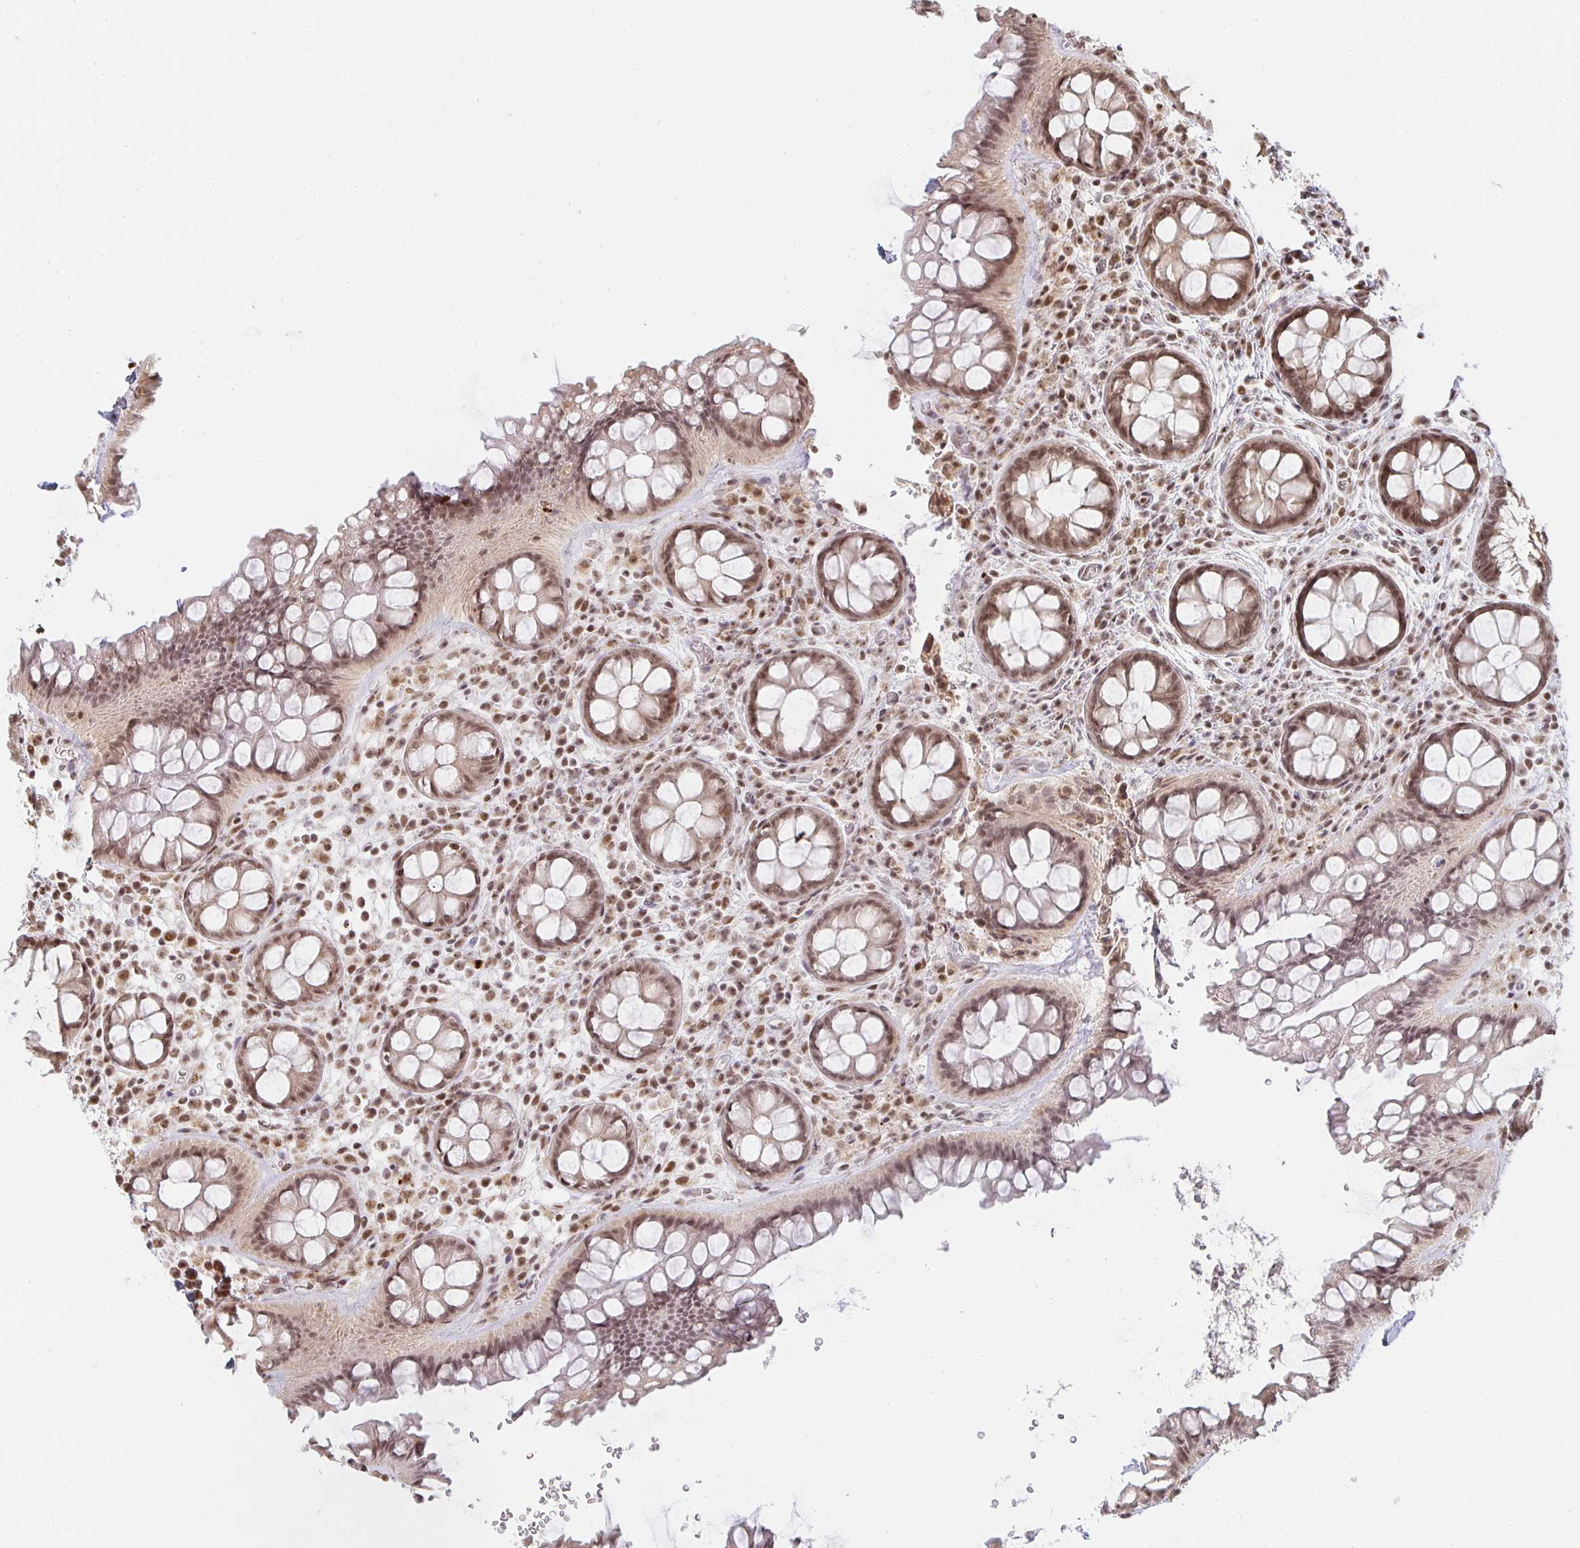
{"staining": {"intensity": "moderate", "quantity": ">75%", "location": "cytoplasmic/membranous,nuclear"}, "tissue": "rectum", "cell_type": "Glandular cells", "image_type": "normal", "snomed": [{"axis": "morphology", "description": "Normal tissue, NOS"}, {"axis": "topography", "description": "Rectum"}], "caption": "Protein expression by IHC shows moderate cytoplasmic/membranous,nuclear positivity in about >75% of glandular cells in normal rectum.", "gene": "SMARCA2", "patient": {"sex": "female", "age": 69}}